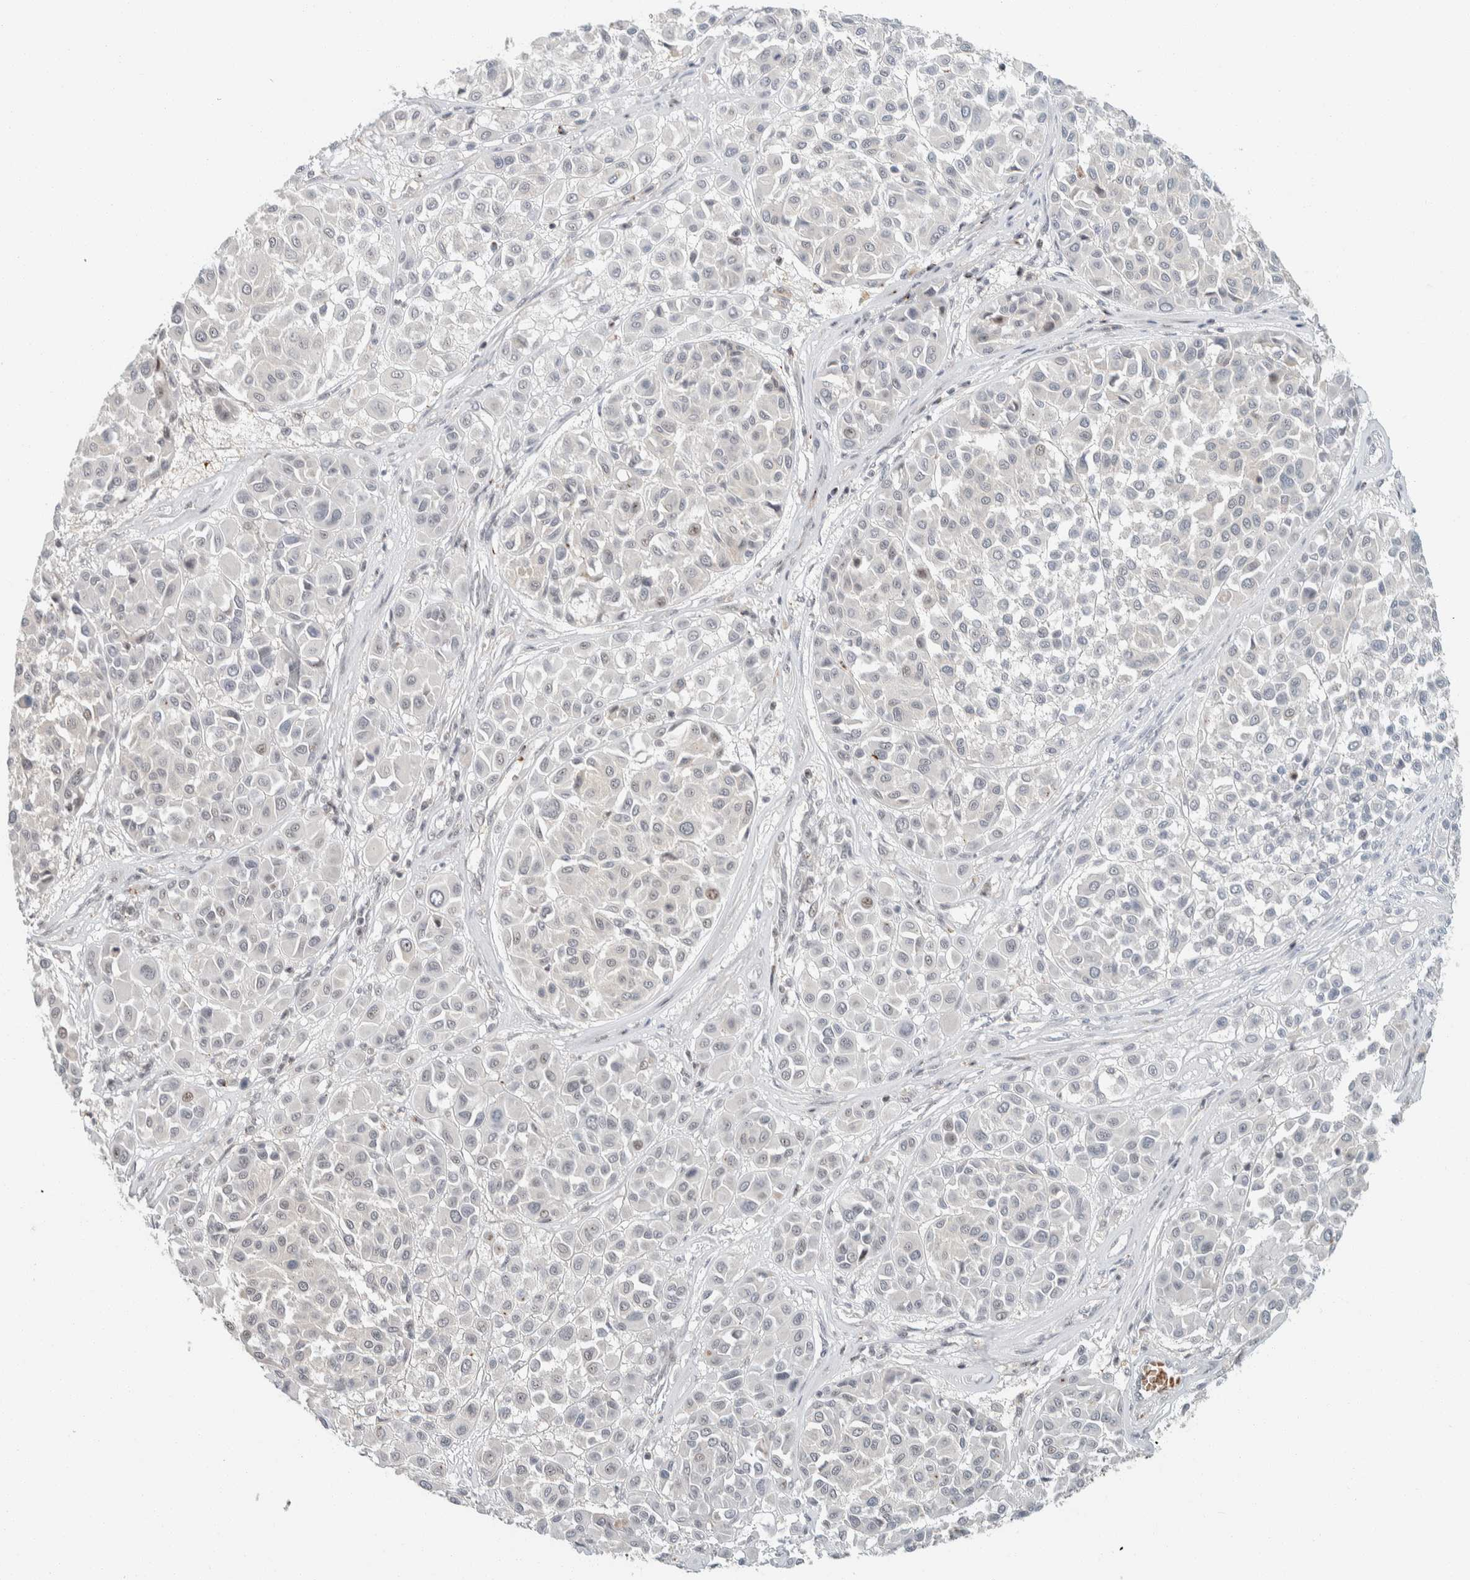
{"staining": {"intensity": "weak", "quantity": "<25%", "location": "nuclear"}, "tissue": "melanoma", "cell_type": "Tumor cells", "image_type": "cancer", "snomed": [{"axis": "morphology", "description": "Malignant melanoma, Metastatic site"}, {"axis": "topography", "description": "Soft tissue"}], "caption": "High magnification brightfield microscopy of melanoma stained with DAB (3,3'-diaminobenzidine) (brown) and counterstained with hematoxylin (blue): tumor cells show no significant staining. The staining is performed using DAB brown chromogen with nuclei counter-stained in using hematoxylin.", "gene": "ZBTB2", "patient": {"sex": "male", "age": 41}}